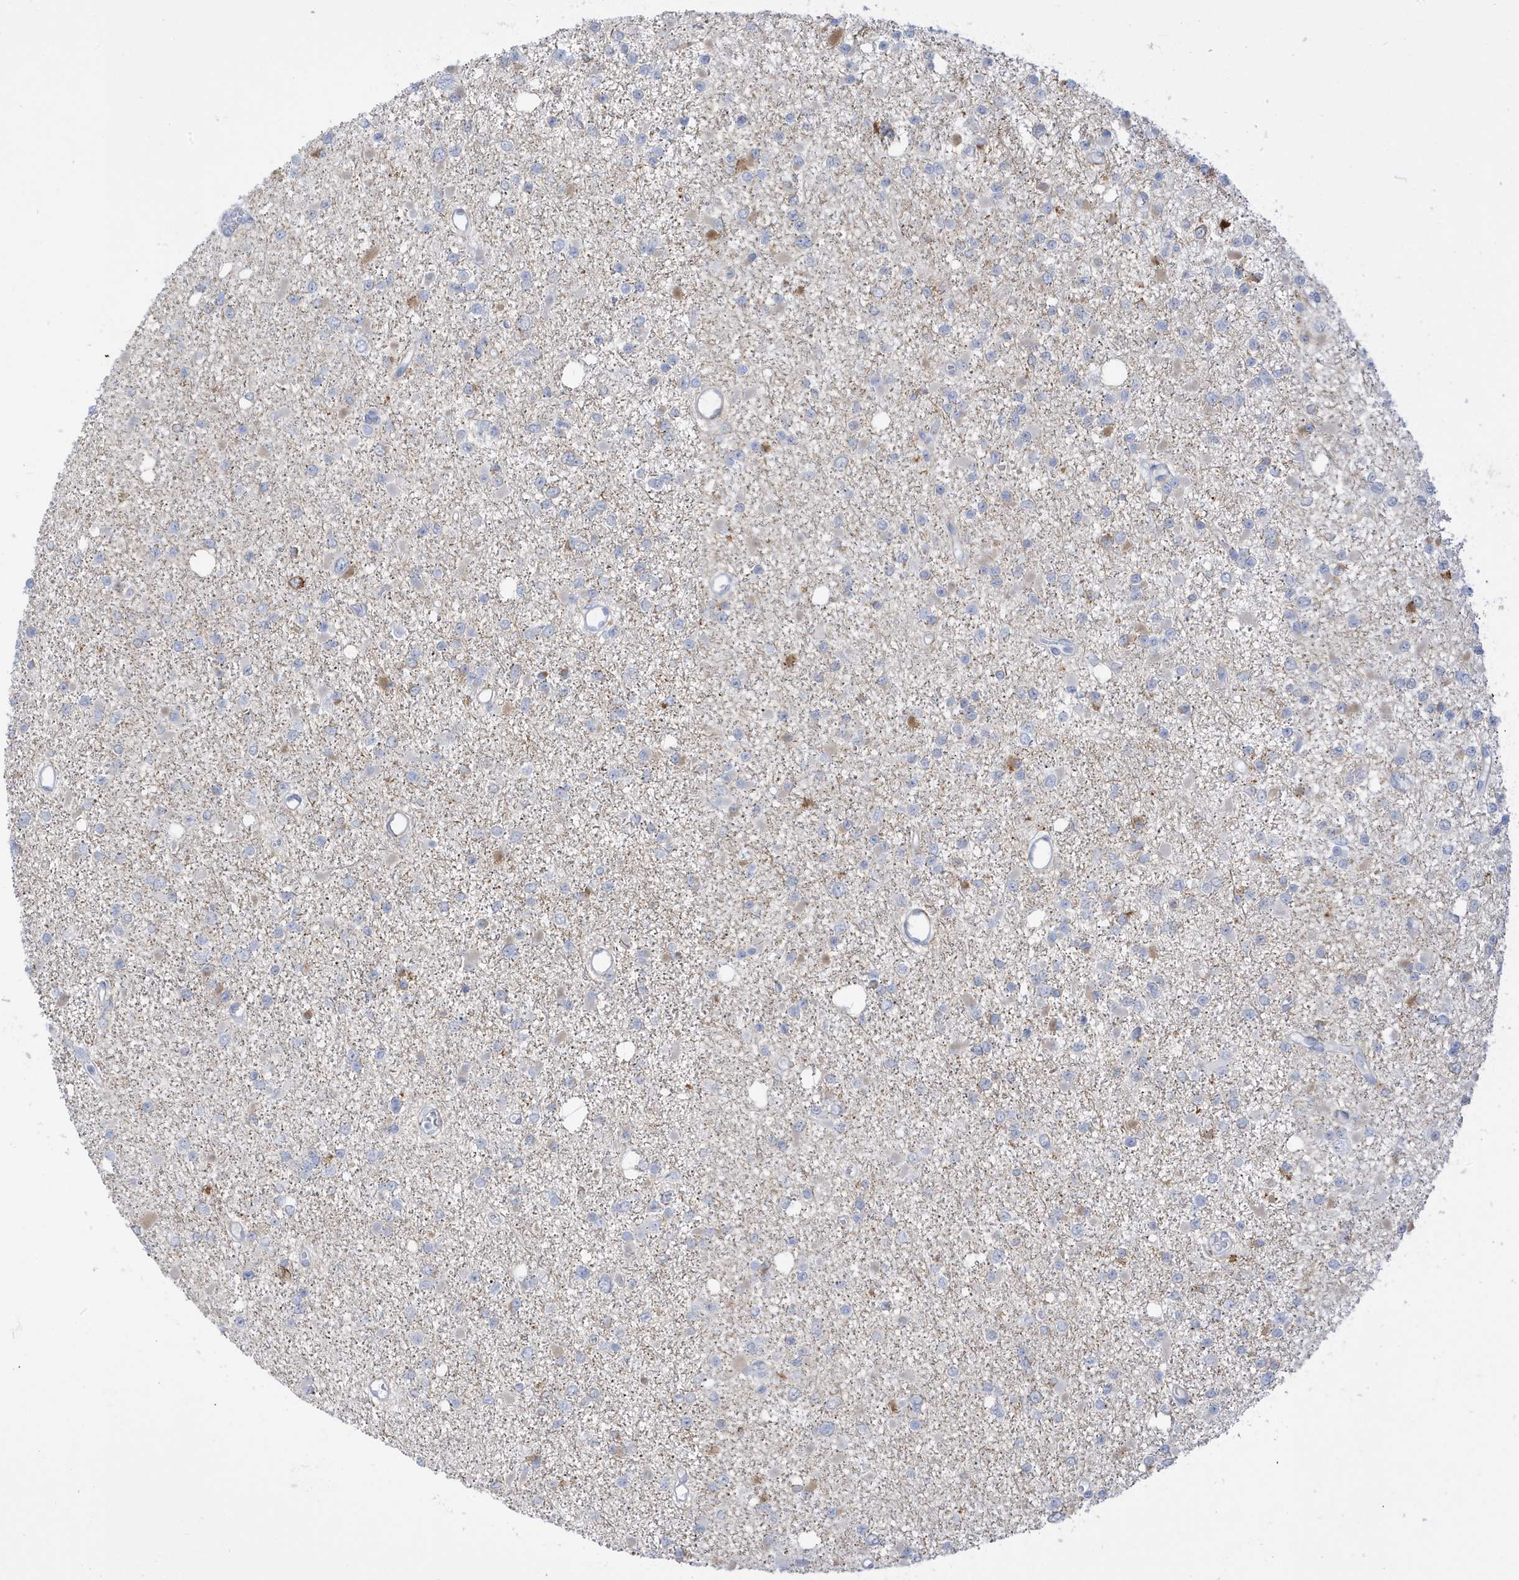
{"staining": {"intensity": "negative", "quantity": "none", "location": "none"}, "tissue": "glioma", "cell_type": "Tumor cells", "image_type": "cancer", "snomed": [{"axis": "morphology", "description": "Glioma, malignant, Low grade"}, {"axis": "topography", "description": "Brain"}], "caption": "There is no significant staining in tumor cells of glioma.", "gene": "PERM1", "patient": {"sex": "female", "age": 22}}